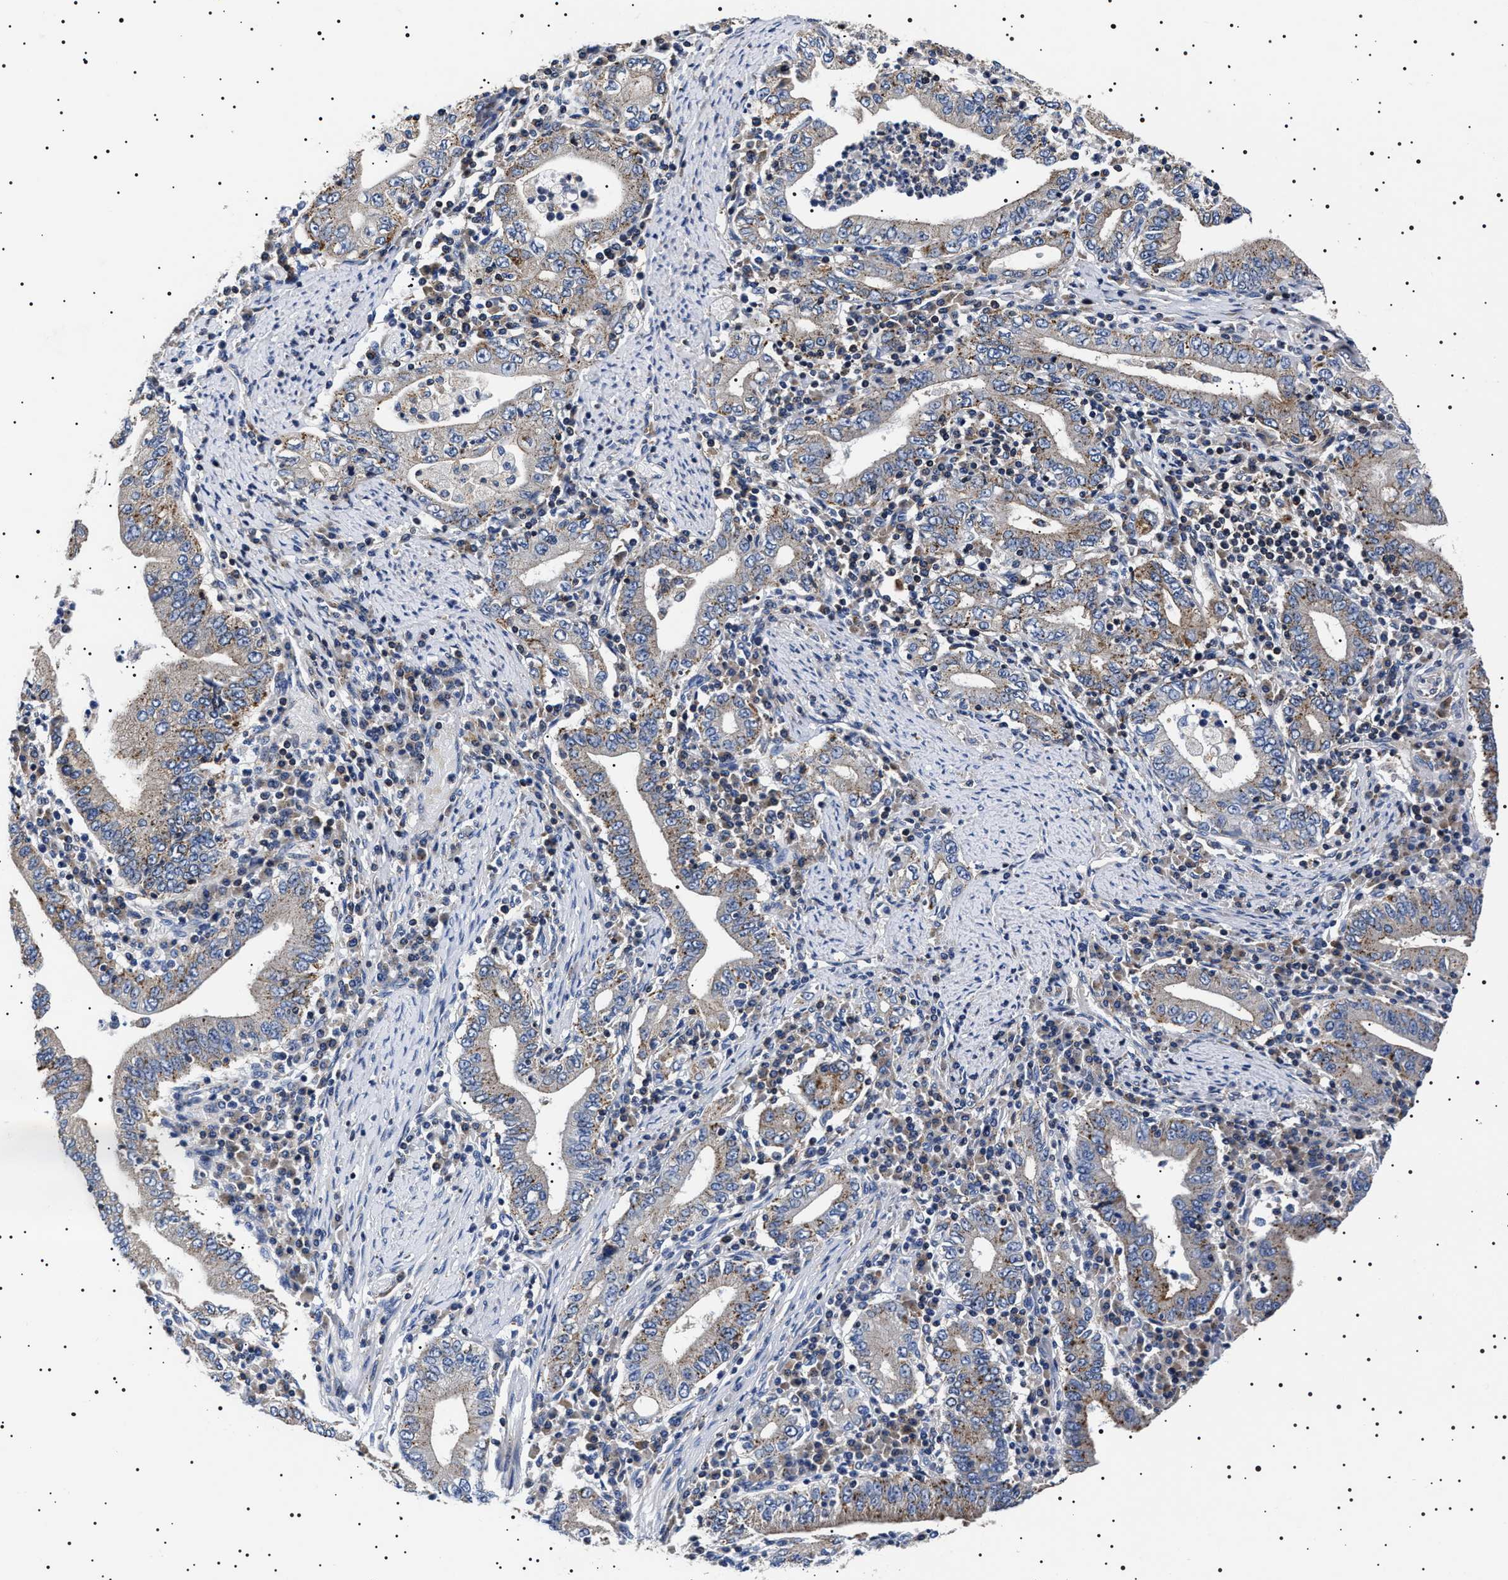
{"staining": {"intensity": "weak", "quantity": "<25%", "location": "cytoplasmic/membranous"}, "tissue": "stomach cancer", "cell_type": "Tumor cells", "image_type": "cancer", "snomed": [{"axis": "morphology", "description": "Normal tissue, NOS"}, {"axis": "morphology", "description": "Adenocarcinoma, NOS"}, {"axis": "topography", "description": "Esophagus"}, {"axis": "topography", "description": "Stomach, upper"}, {"axis": "topography", "description": "Peripheral nerve tissue"}], "caption": "Stomach adenocarcinoma was stained to show a protein in brown. There is no significant staining in tumor cells.", "gene": "SLC4A7", "patient": {"sex": "male", "age": 62}}